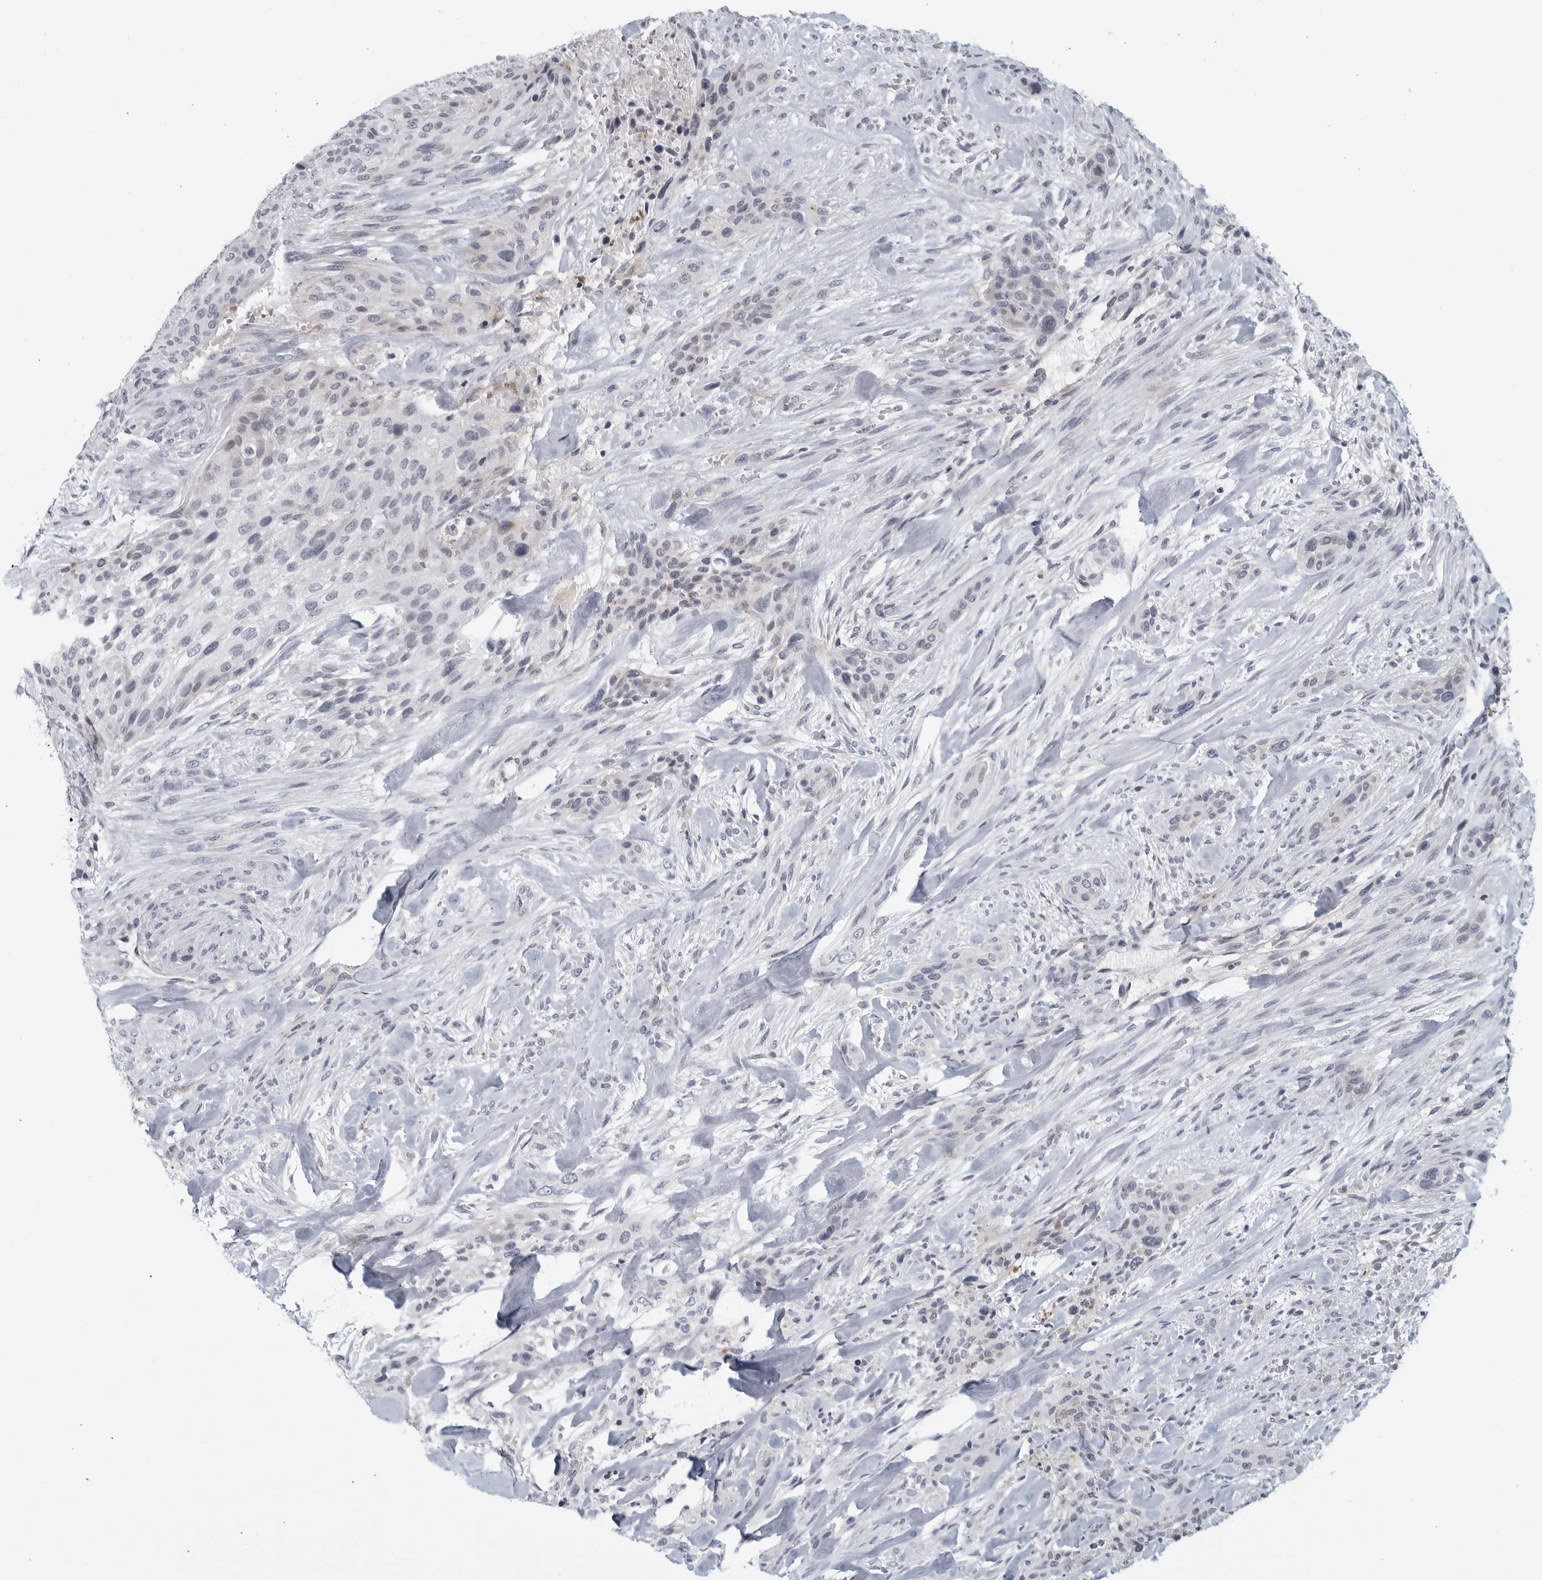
{"staining": {"intensity": "negative", "quantity": "none", "location": "none"}, "tissue": "urothelial cancer", "cell_type": "Tumor cells", "image_type": "cancer", "snomed": [{"axis": "morphology", "description": "Urothelial carcinoma, High grade"}, {"axis": "topography", "description": "Urinary bladder"}], "caption": "High power microscopy micrograph of an immunohistochemistry (IHC) photomicrograph of urothelial cancer, revealing no significant positivity in tumor cells.", "gene": "MATN1", "patient": {"sex": "male", "age": 35}}